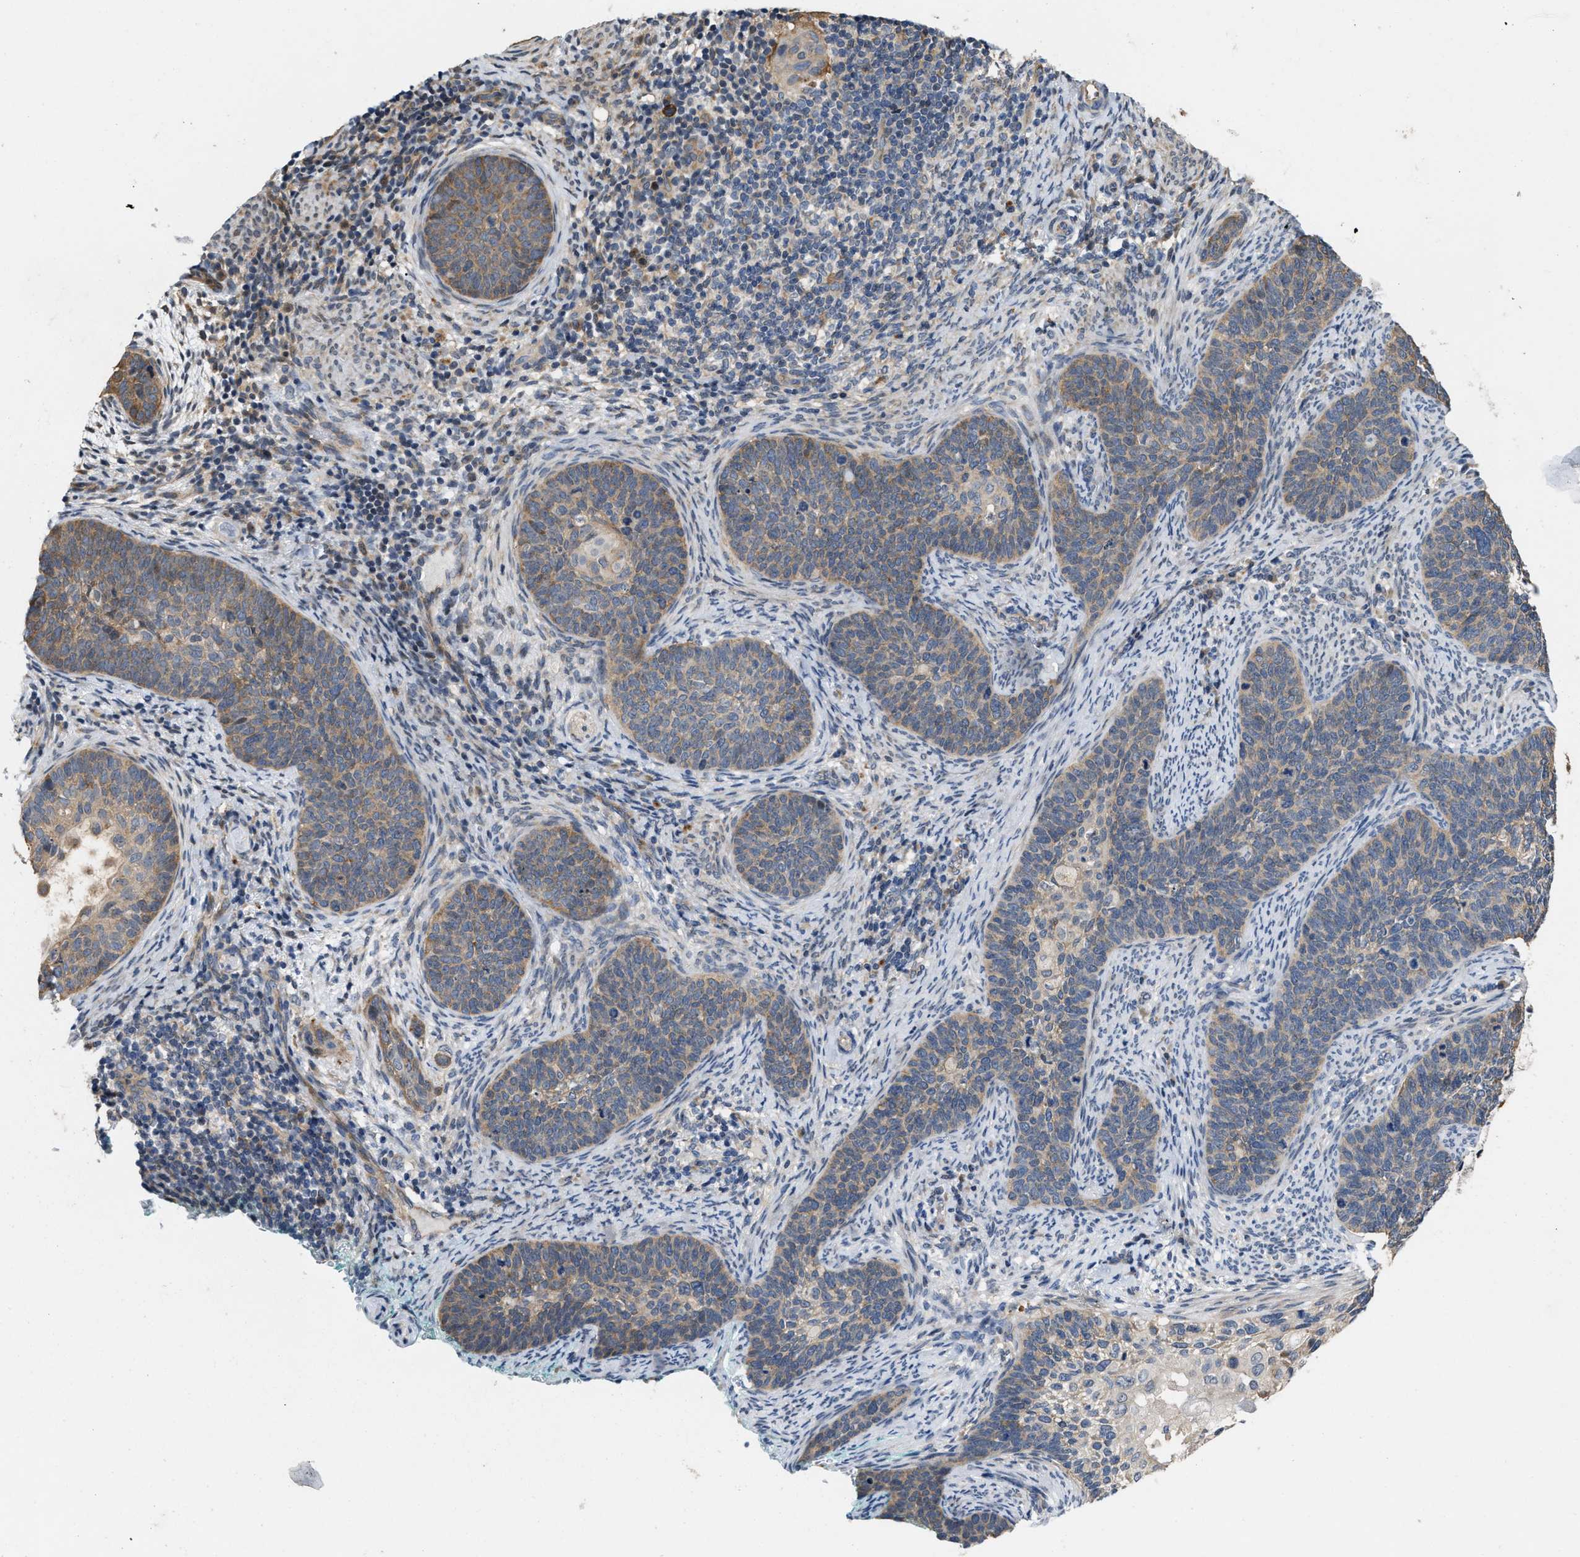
{"staining": {"intensity": "weak", "quantity": ">75%", "location": "cytoplasmic/membranous"}, "tissue": "cervical cancer", "cell_type": "Tumor cells", "image_type": "cancer", "snomed": [{"axis": "morphology", "description": "Squamous cell carcinoma, NOS"}, {"axis": "topography", "description": "Cervix"}], "caption": "Cervical cancer (squamous cell carcinoma) was stained to show a protein in brown. There is low levels of weak cytoplasmic/membranous positivity in about >75% of tumor cells. The staining was performed using DAB to visualize the protein expression in brown, while the nuclei were stained in blue with hematoxylin (Magnification: 20x).", "gene": "CSNK1A1", "patient": {"sex": "female", "age": 33}}